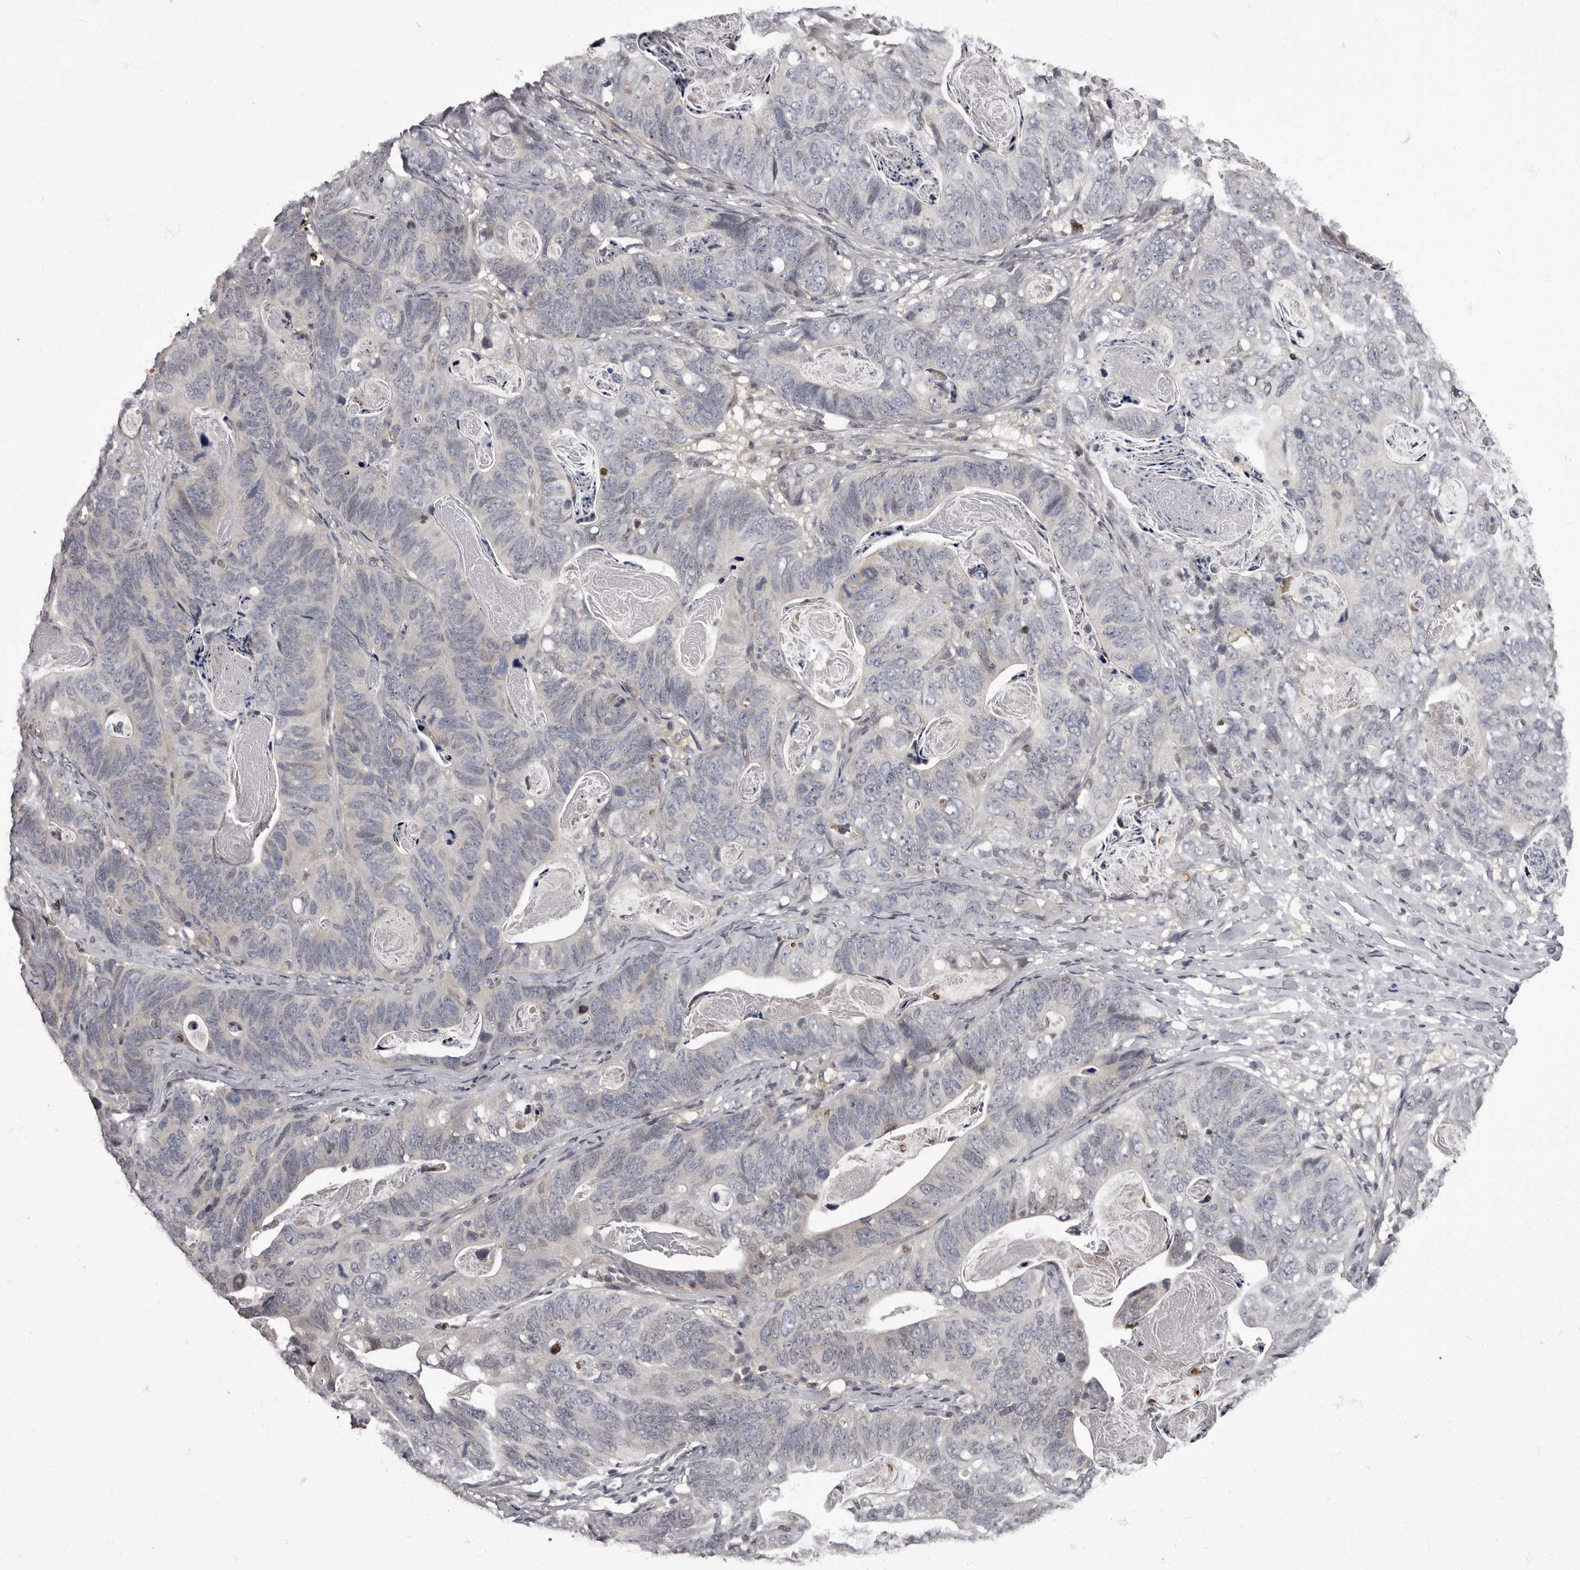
{"staining": {"intensity": "negative", "quantity": "none", "location": "none"}, "tissue": "stomach cancer", "cell_type": "Tumor cells", "image_type": "cancer", "snomed": [{"axis": "morphology", "description": "Normal tissue, NOS"}, {"axis": "morphology", "description": "Adenocarcinoma, NOS"}, {"axis": "topography", "description": "Stomach"}], "caption": "An IHC micrograph of adenocarcinoma (stomach) is shown. There is no staining in tumor cells of adenocarcinoma (stomach). (DAB IHC visualized using brightfield microscopy, high magnification).", "gene": "C1orf50", "patient": {"sex": "female", "age": 89}}